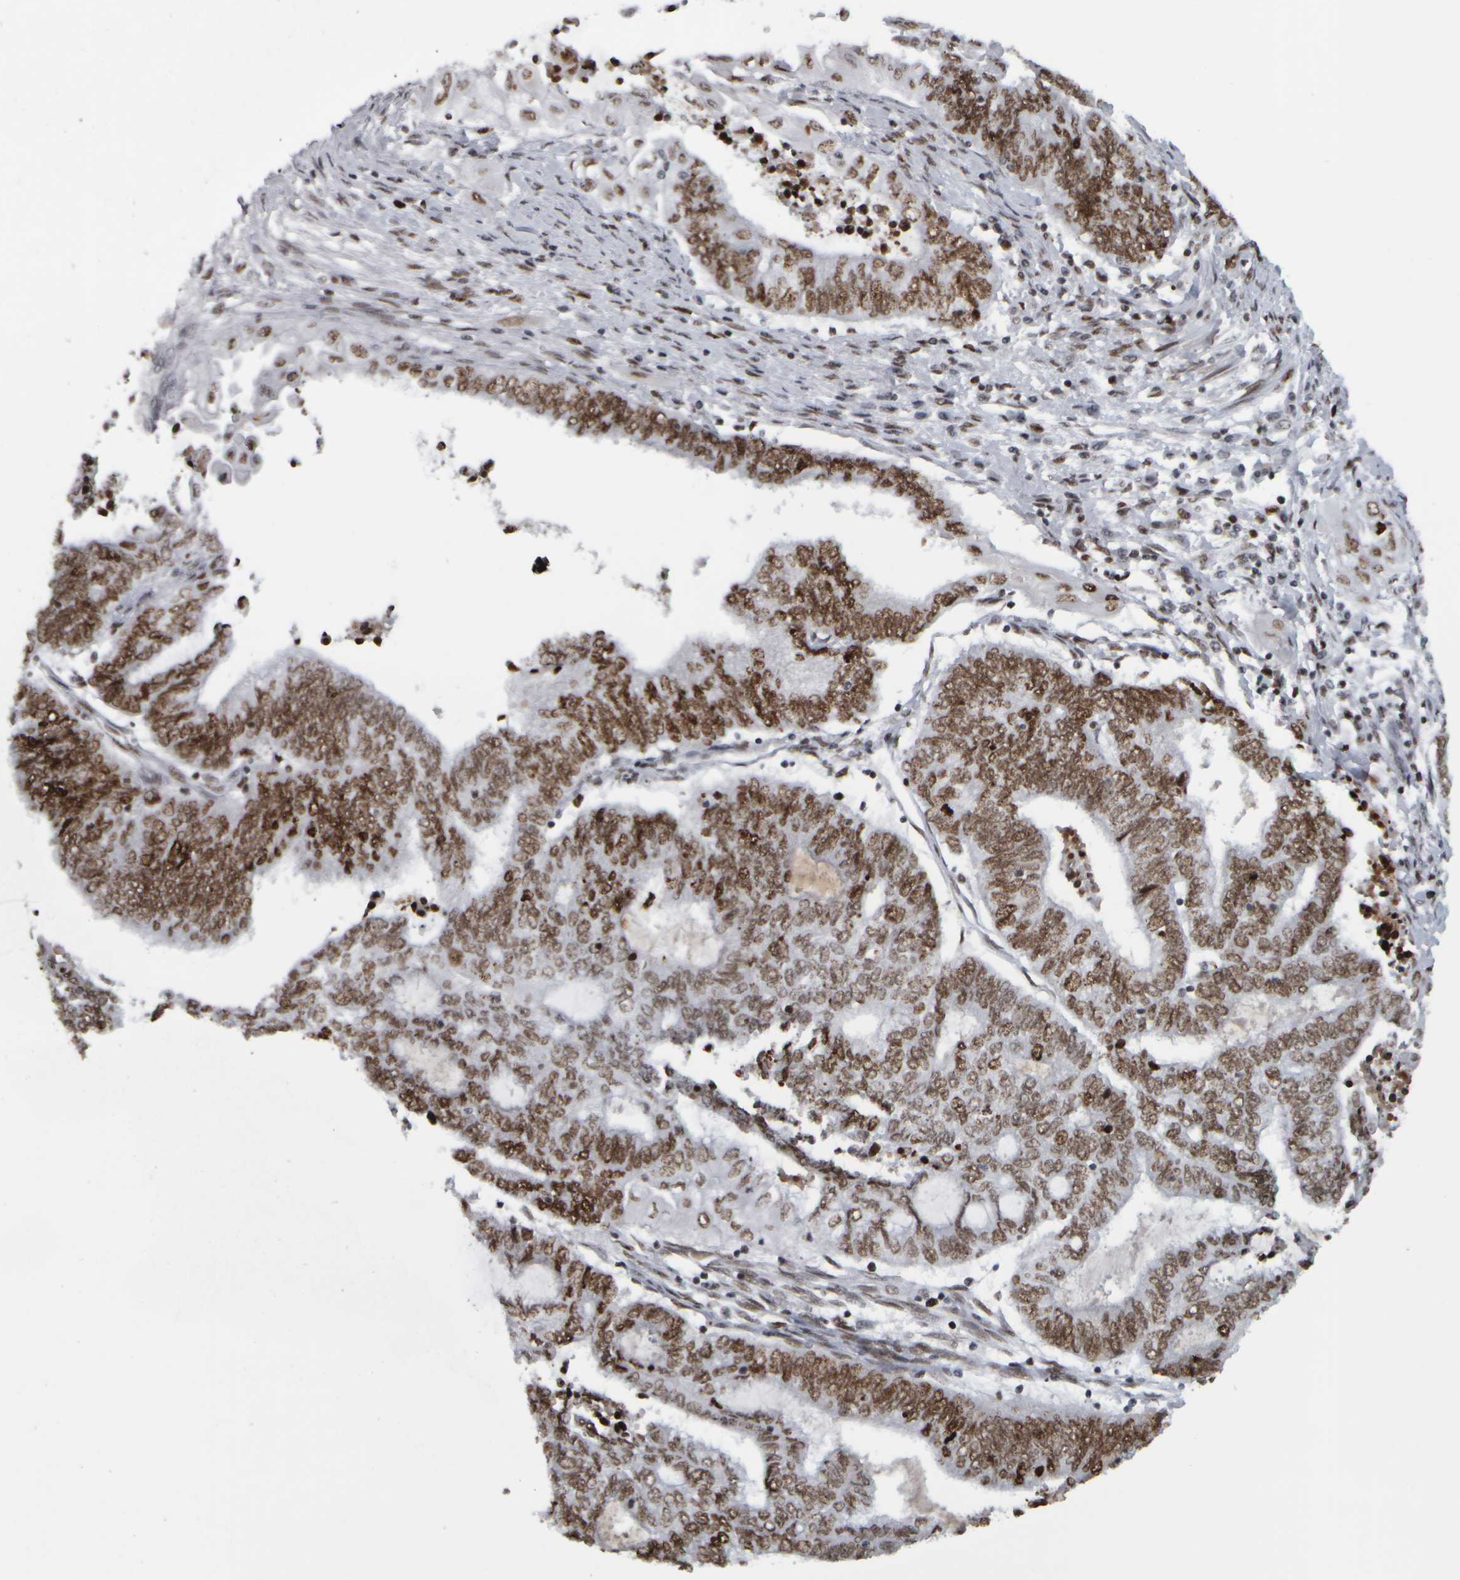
{"staining": {"intensity": "moderate", "quantity": ">75%", "location": "nuclear"}, "tissue": "endometrial cancer", "cell_type": "Tumor cells", "image_type": "cancer", "snomed": [{"axis": "morphology", "description": "Adenocarcinoma, NOS"}, {"axis": "topography", "description": "Uterus"}, {"axis": "topography", "description": "Endometrium"}], "caption": "This is an image of immunohistochemistry (IHC) staining of endometrial adenocarcinoma, which shows moderate expression in the nuclear of tumor cells.", "gene": "TOP2B", "patient": {"sex": "female", "age": 70}}